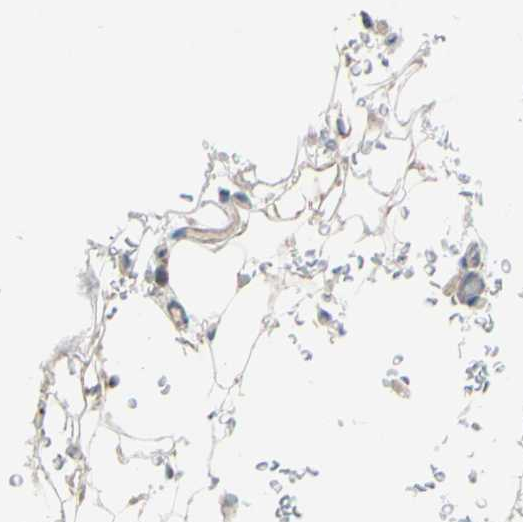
{"staining": {"intensity": "negative", "quantity": "none", "location": "none"}, "tissue": "adipose tissue", "cell_type": "Adipocytes", "image_type": "normal", "snomed": [{"axis": "morphology", "description": "Normal tissue, NOS"}, {"axis": "topography", "description": "Peripheral nerve tissue"}], "caption": "This is a micrograph of immunohistochemistry staining of unremarkable adipose tissue, which shows no positivity in adipocytes. Nuclei are stained in blue.", "gene": "GLT8D1", "patient": {"sex": "male", "age": 70}}